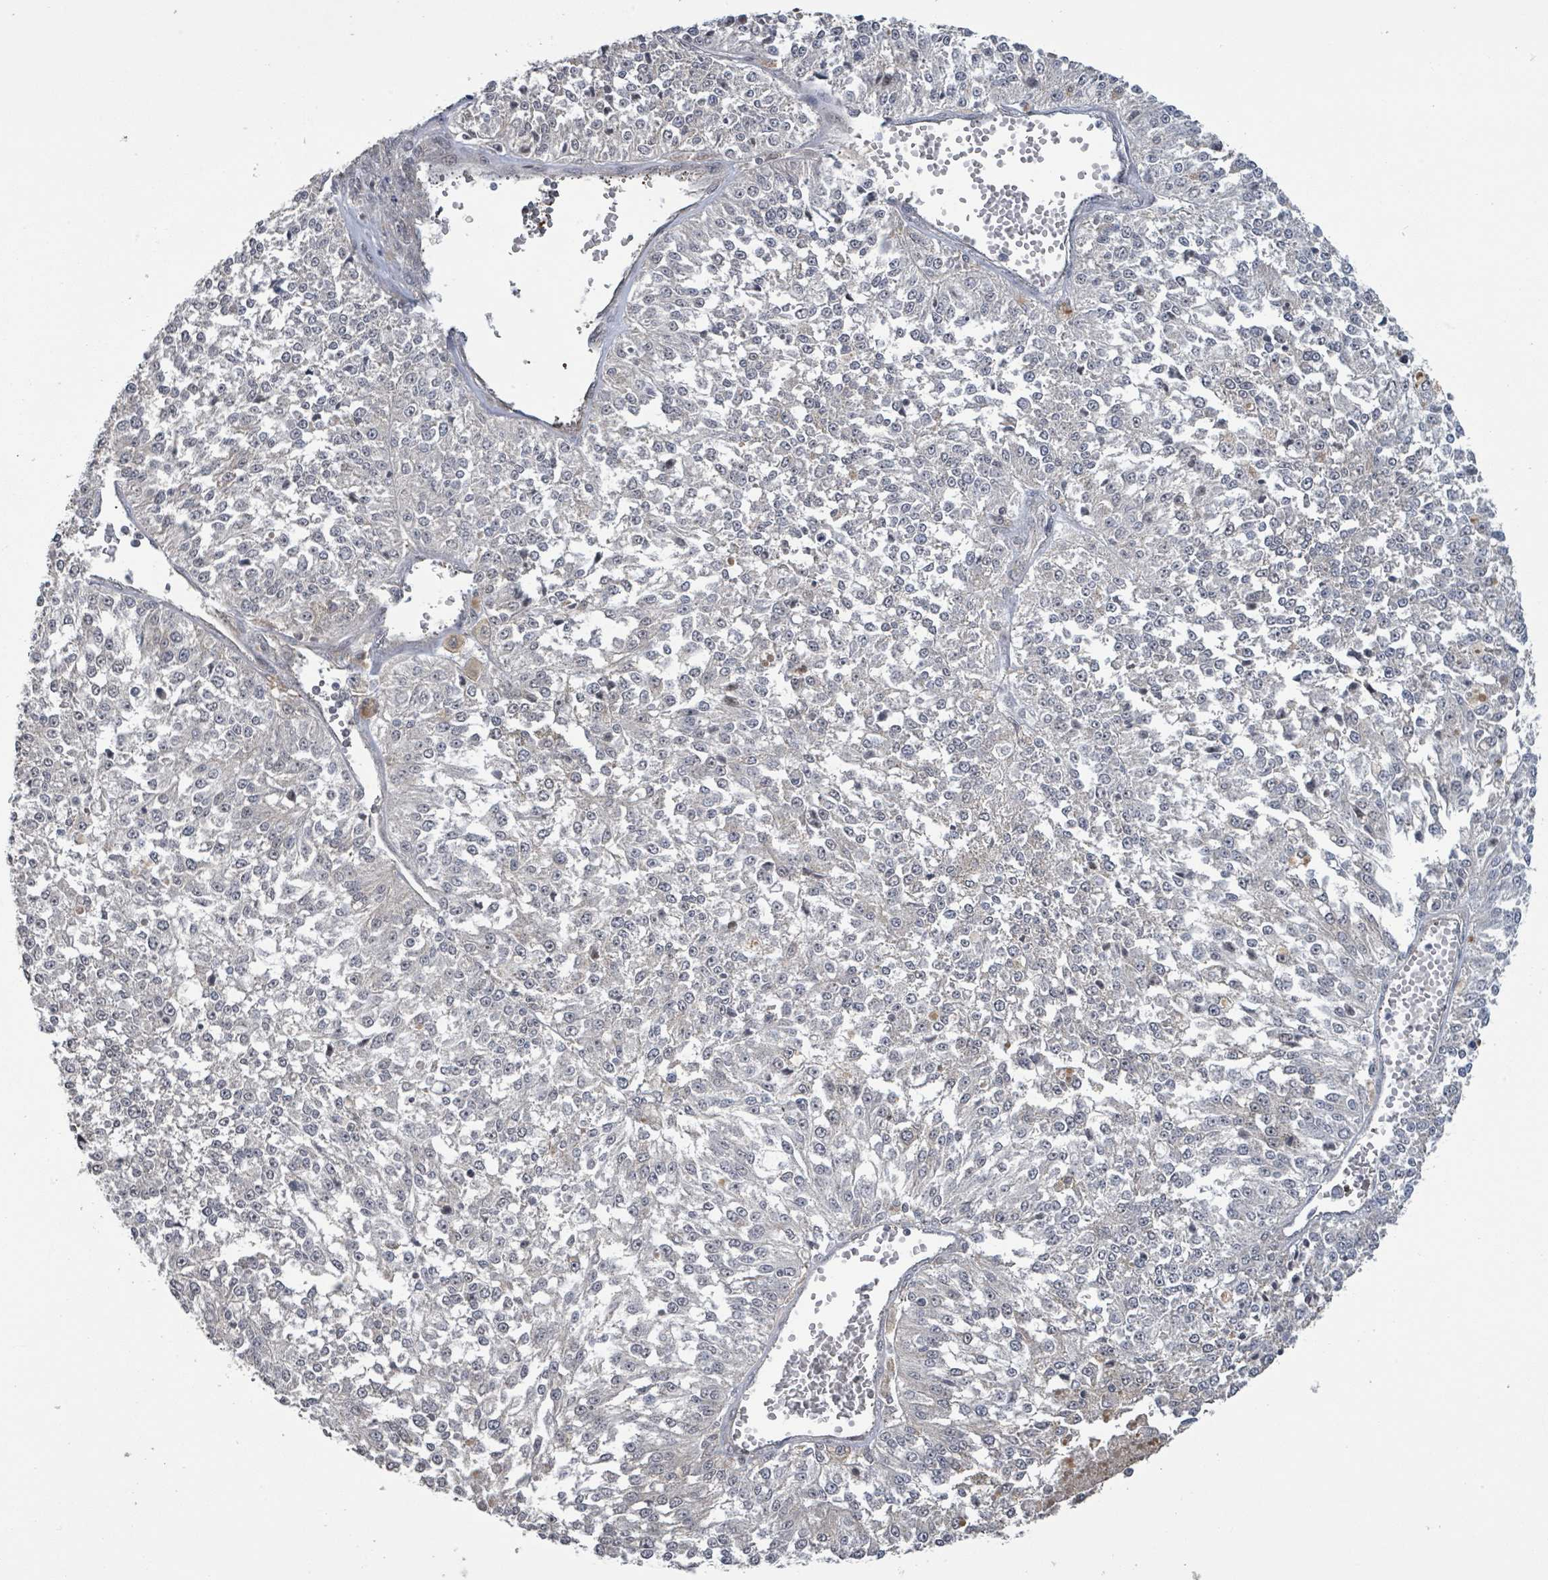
{"staining": {"intensity": "negative", "quantity": "none", "location": "none"}, "tissue": "melanoma", "cell_type": "Tumor cells", "image_type": "cancer", "snomed": [{"axis": "morphology", "description": "Malignant melanoma, NOS"}, {"axis": "topography", "description": "Skin"}], "caption": "DAB (3,3'-diaminobenzidine) immunohistochemical staining of human malignant melanoma shows no significant staining in tumor cells.", "gene": "ZBTB14", "patient": {"sex": "female", "age": 64}}